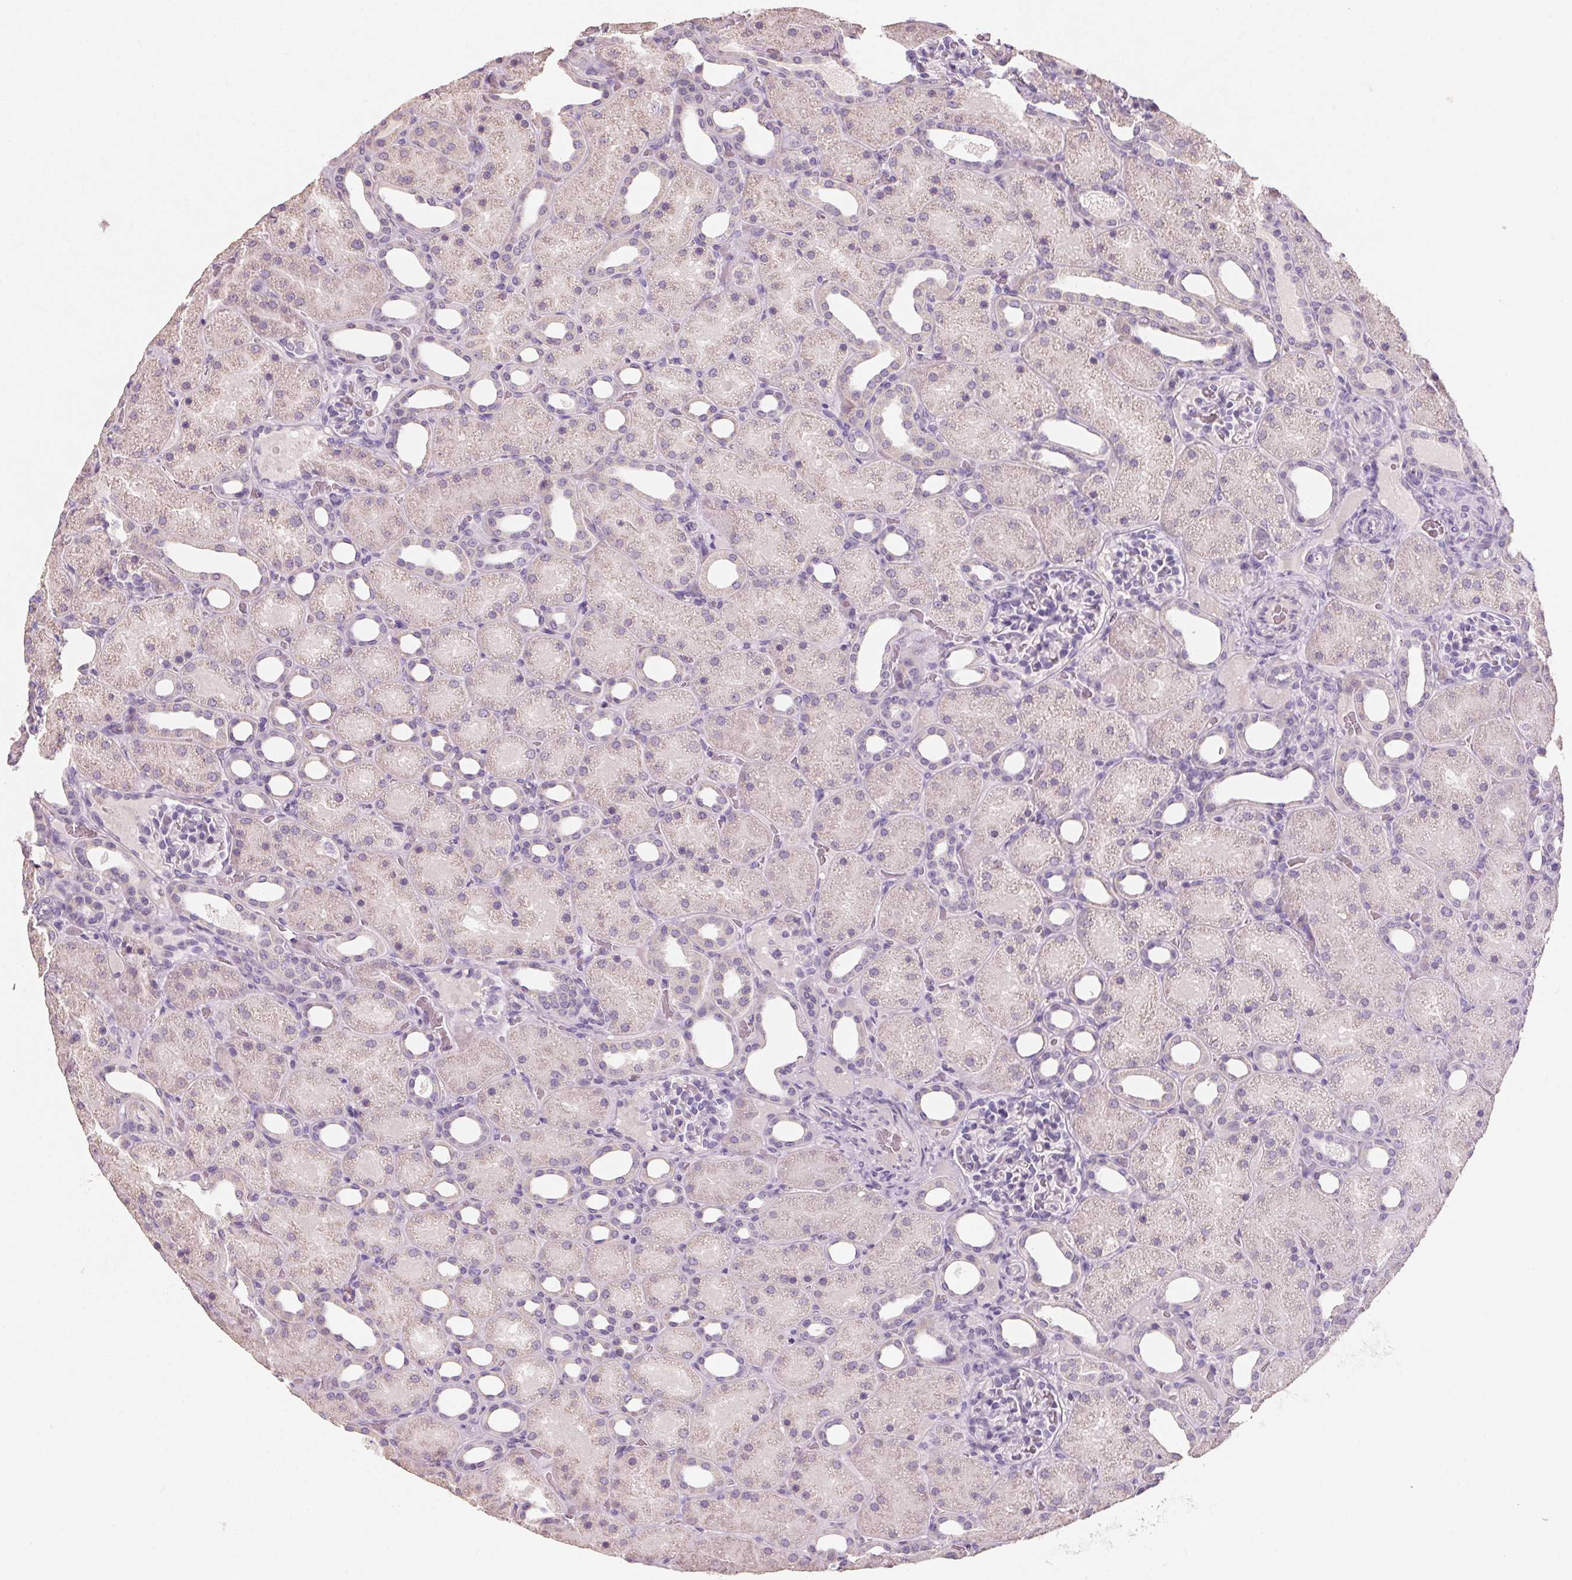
{"staining": {"intensity": "negative", "quantity": "none", "location": "none"}, "tissue": "kidney", "cell_type": "Cells in glomeruli", "image_type": "normal", "snomed": [{"axis": "morphology", "description": "Normal tissue, NOS"}, {"axis": "topography", "description": "Kidney"}], "caption": "A high-resolution micrograph shows IHC staining of benign kidney, which demonstrates no significant expression in cells in glomeruli. (DAB (3,3'-diaminobenzidine) IHC, high magnification).", "gene": "HSD17B1", "patient": {"sex": "male", "age": 2}}